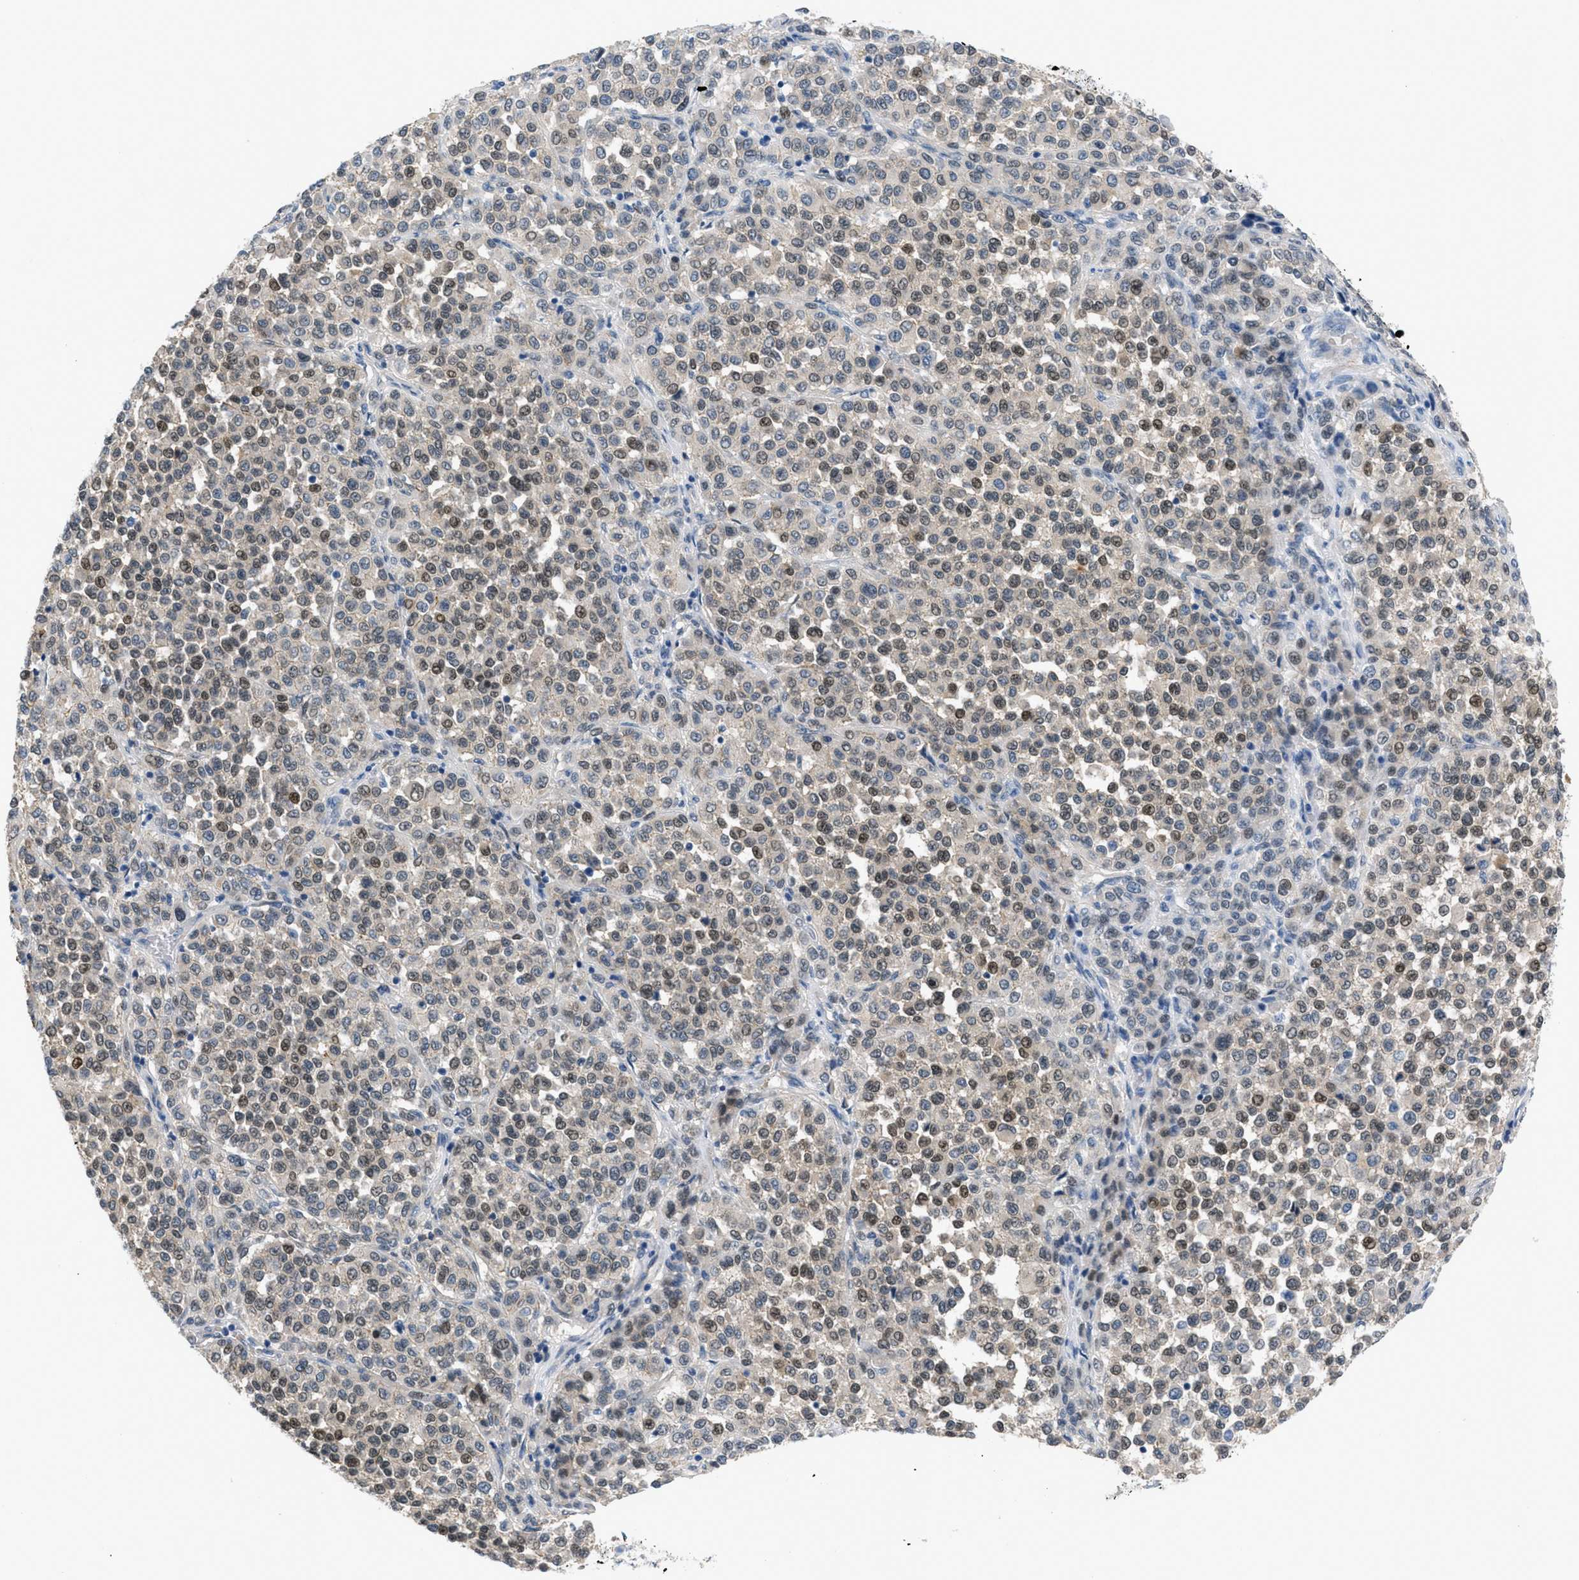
{"staining": {"intensity": "moderate", "quantity": "25%-75%", "location": "nuclear"}, "tissue": "melanoma", "cell_type": "Tumor cells", "image_type": "cancer", "snomed": [{"axis": "morphology", "description": "Malignant melanoma, Metastatic site"}, {"axis": "topography", "description": "Pancreas"}], "caption": "High-magnification brightfield microscopy of malignant melanoma (metastatic site) stained with DAB (brown) and counterstained with hematoxylin (blue). tumor cells exhibit moderate nuclear positivity is seen in approximately25%-75% of cells.", "gene": "FBN1", "patient": {"sex": "female", "age": 30}}